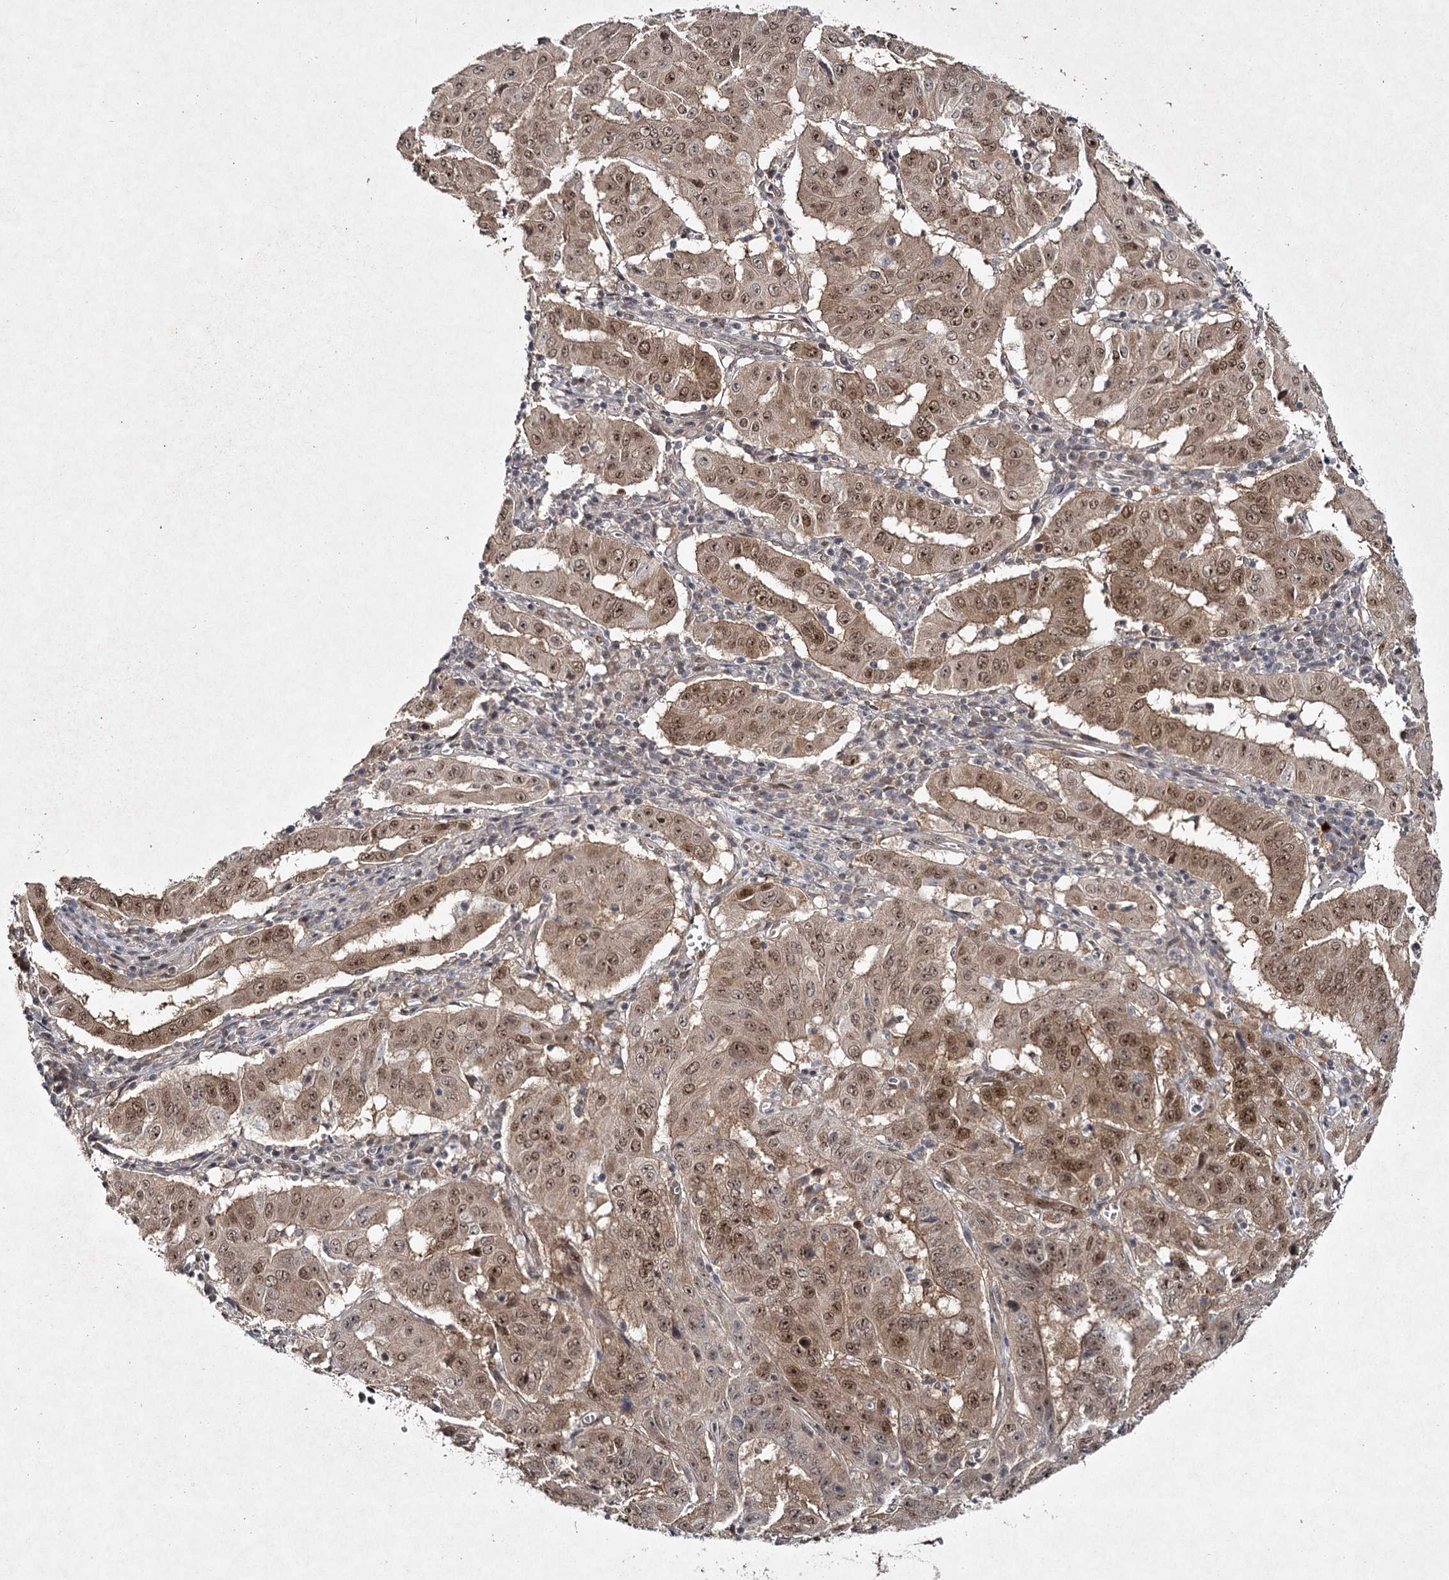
{"staining": {"intensity": "moderate", "quantity": ">75%", "location": "cytoplasmic/membranous,nuclear"}, "tissue": "pancreatic cancer", "cell_type": "Tumor cells", "image_type": "cancer", "snomed": [{"axis": "morphology", "description": "Adenocarcinoma, NOS"}, {"axis": "topography", "description": "Pancreas"}], "caption": "Immunohistochemistry (DAB) staining of human pancreatic adenocarcinoma reveals moderate cytoplasmic/membranous and nuclear protein positivity in approximately >75% of tumor cells.", "gene": "DCUN1D4", "patient": {"sex": "male", "age": 63}}